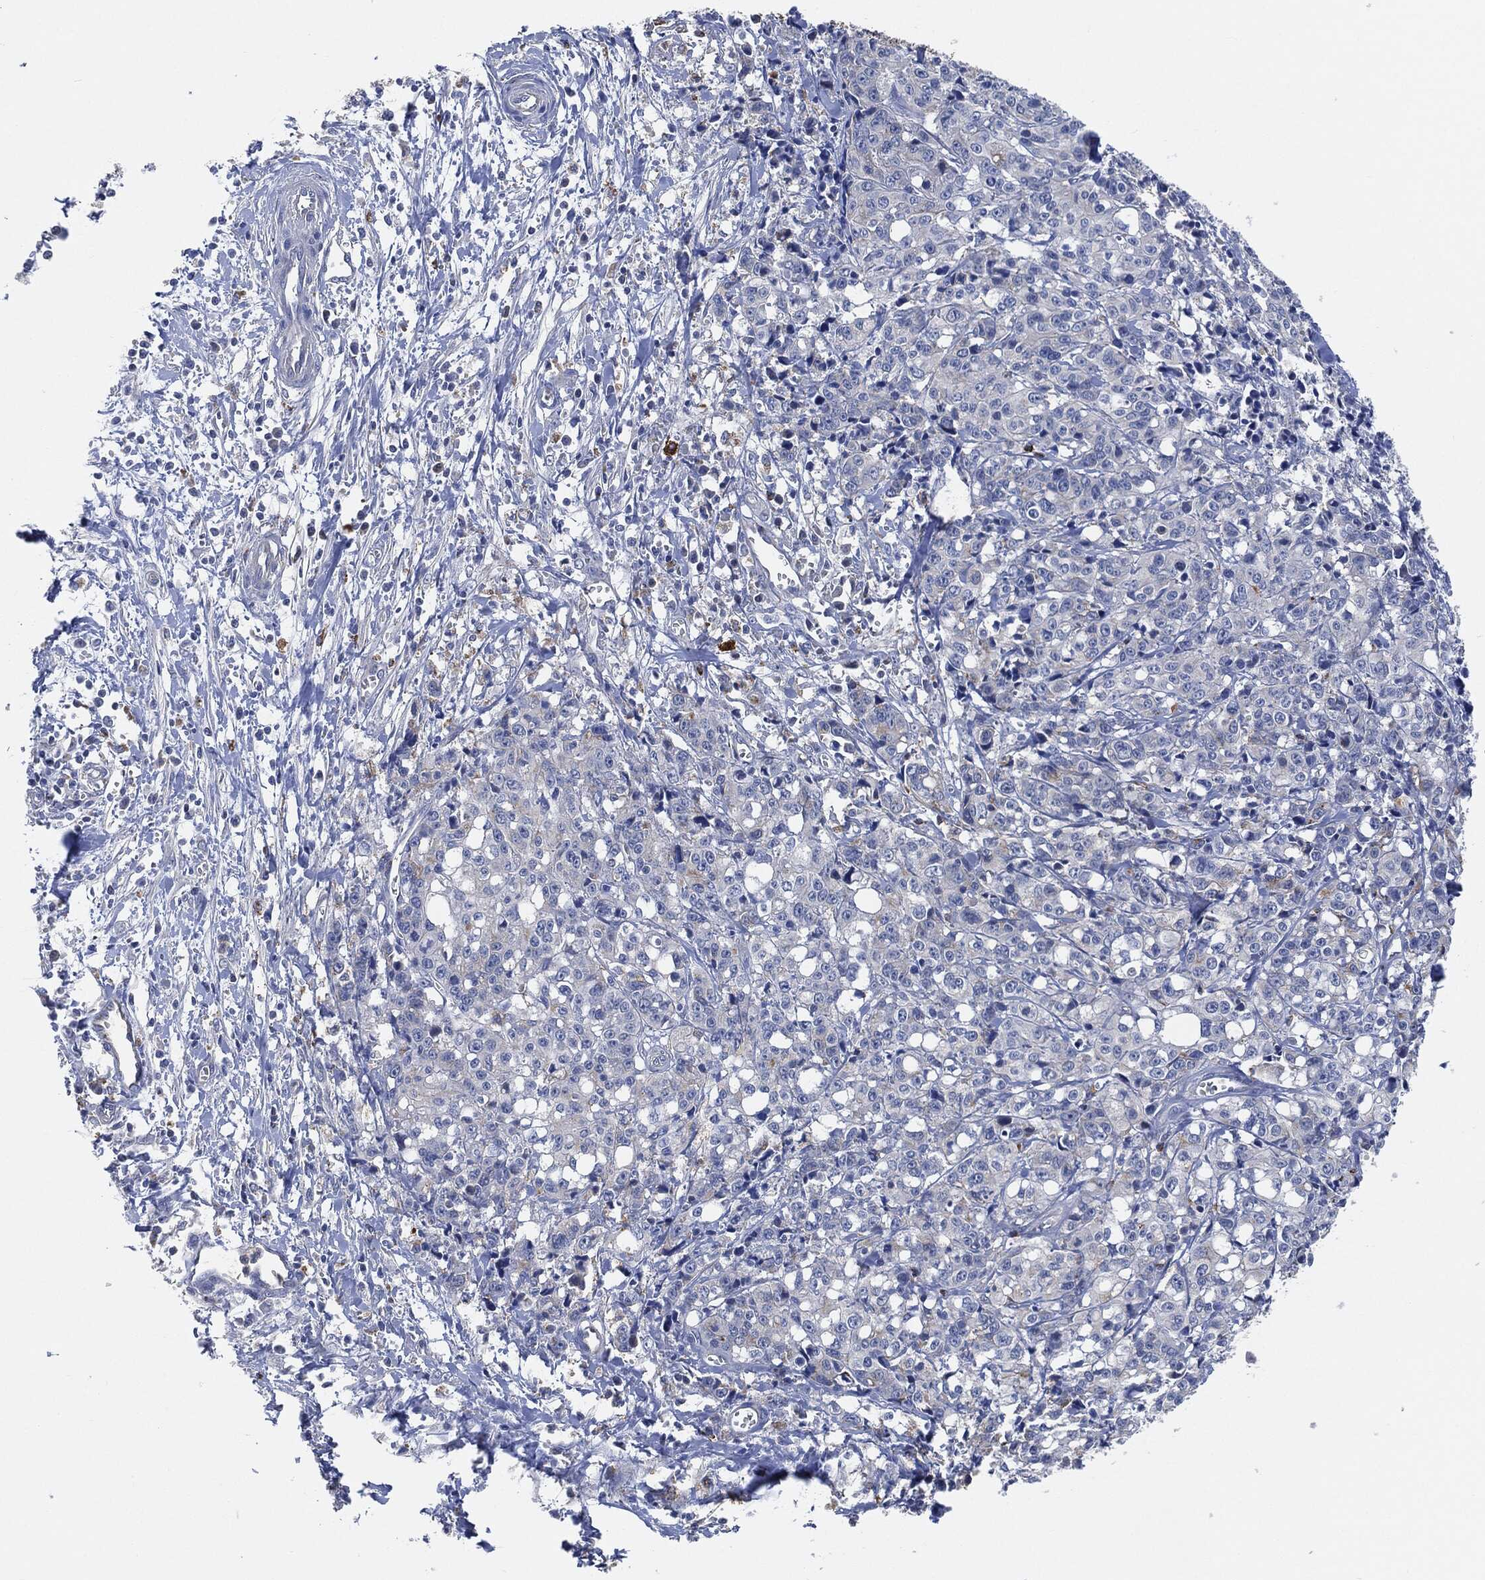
{"staining": {"intensity": "negative", "quantity": "none", "location": "none"}, "tissue": "pancreatic cancer", "cell_type": "Tumor cells", "image_type": "cancer", "snomed": [{"axis": "morphology", "description": "Adenocarcinoma, NOS"}, {"axis": "topography", "description": "Pancreas"}], "caption": "High magnification brightfield microscopy of pancreatic cancer (adenocarcinoma) stained with DAB (brown) and counterstained with hematoxylin (blue): tumor cells show no significant expression. The staining is performed using DAB brown chromogen with nuclei counter-stained in using hematoxylin.", "gene": "VSIG4", "patient": {"sex": "male", "age": 64}}